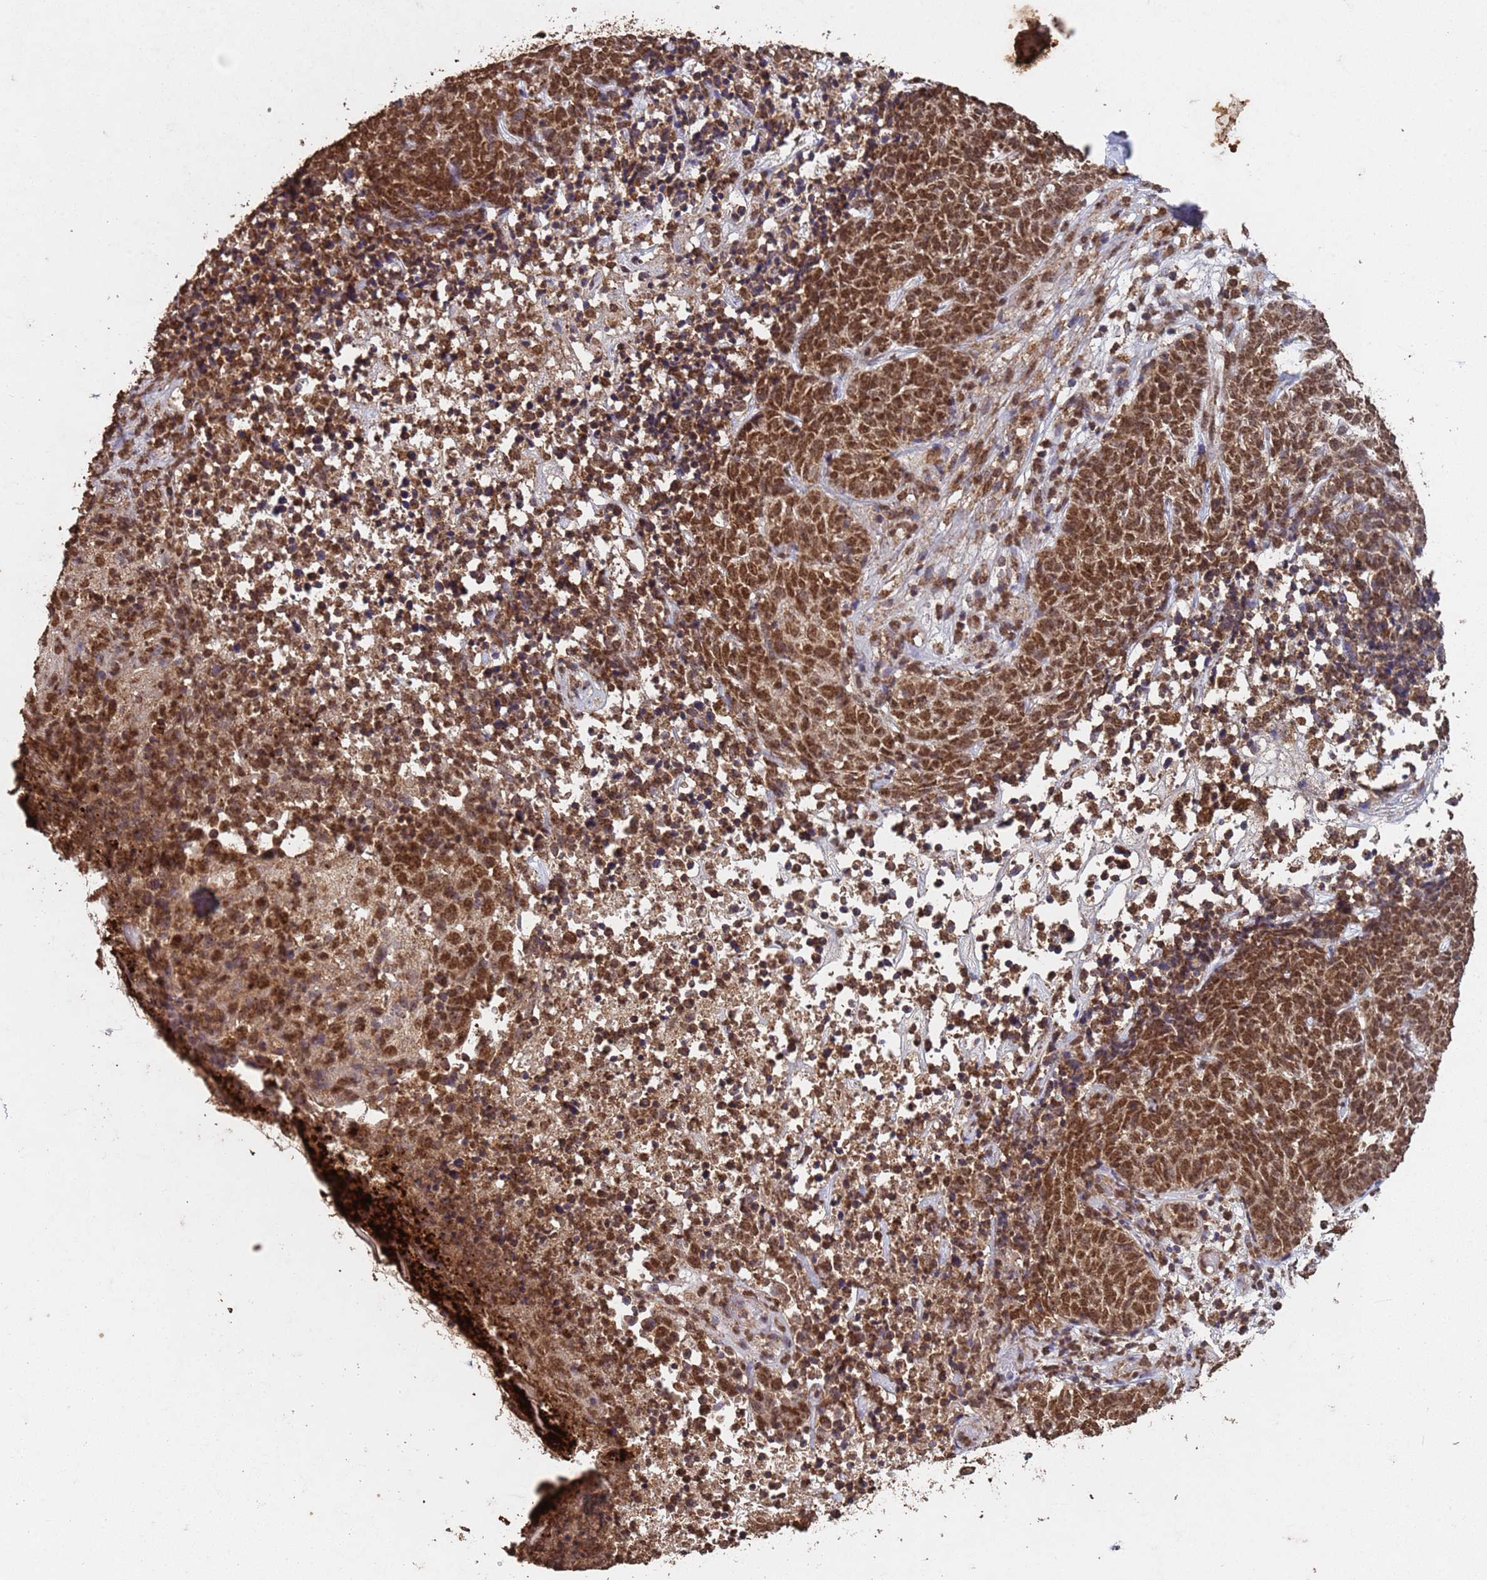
{"staining": {"intensity": "strong", "quantity": ">75%", "location": "cytoplasmic/membranous,nuclear"}, "tissue": "skin cancer", "cell_type": "Tumor cells", "image_type": "cancer", "snomed": [{"axis": "morphology", "description": "Basal cell carcinoma"}, {"axis": "topography", "description": "Skin"}], "caption": "Immunohistochemical staining of human skin cancer (basal cell carcinoma) exhibits high levels of strong cytoplasmic/membranous and nuclear protein expression in about >75% of tumor cells.", "gene": "HDAC10", "patient": {"sex": "female", "age": 84}}